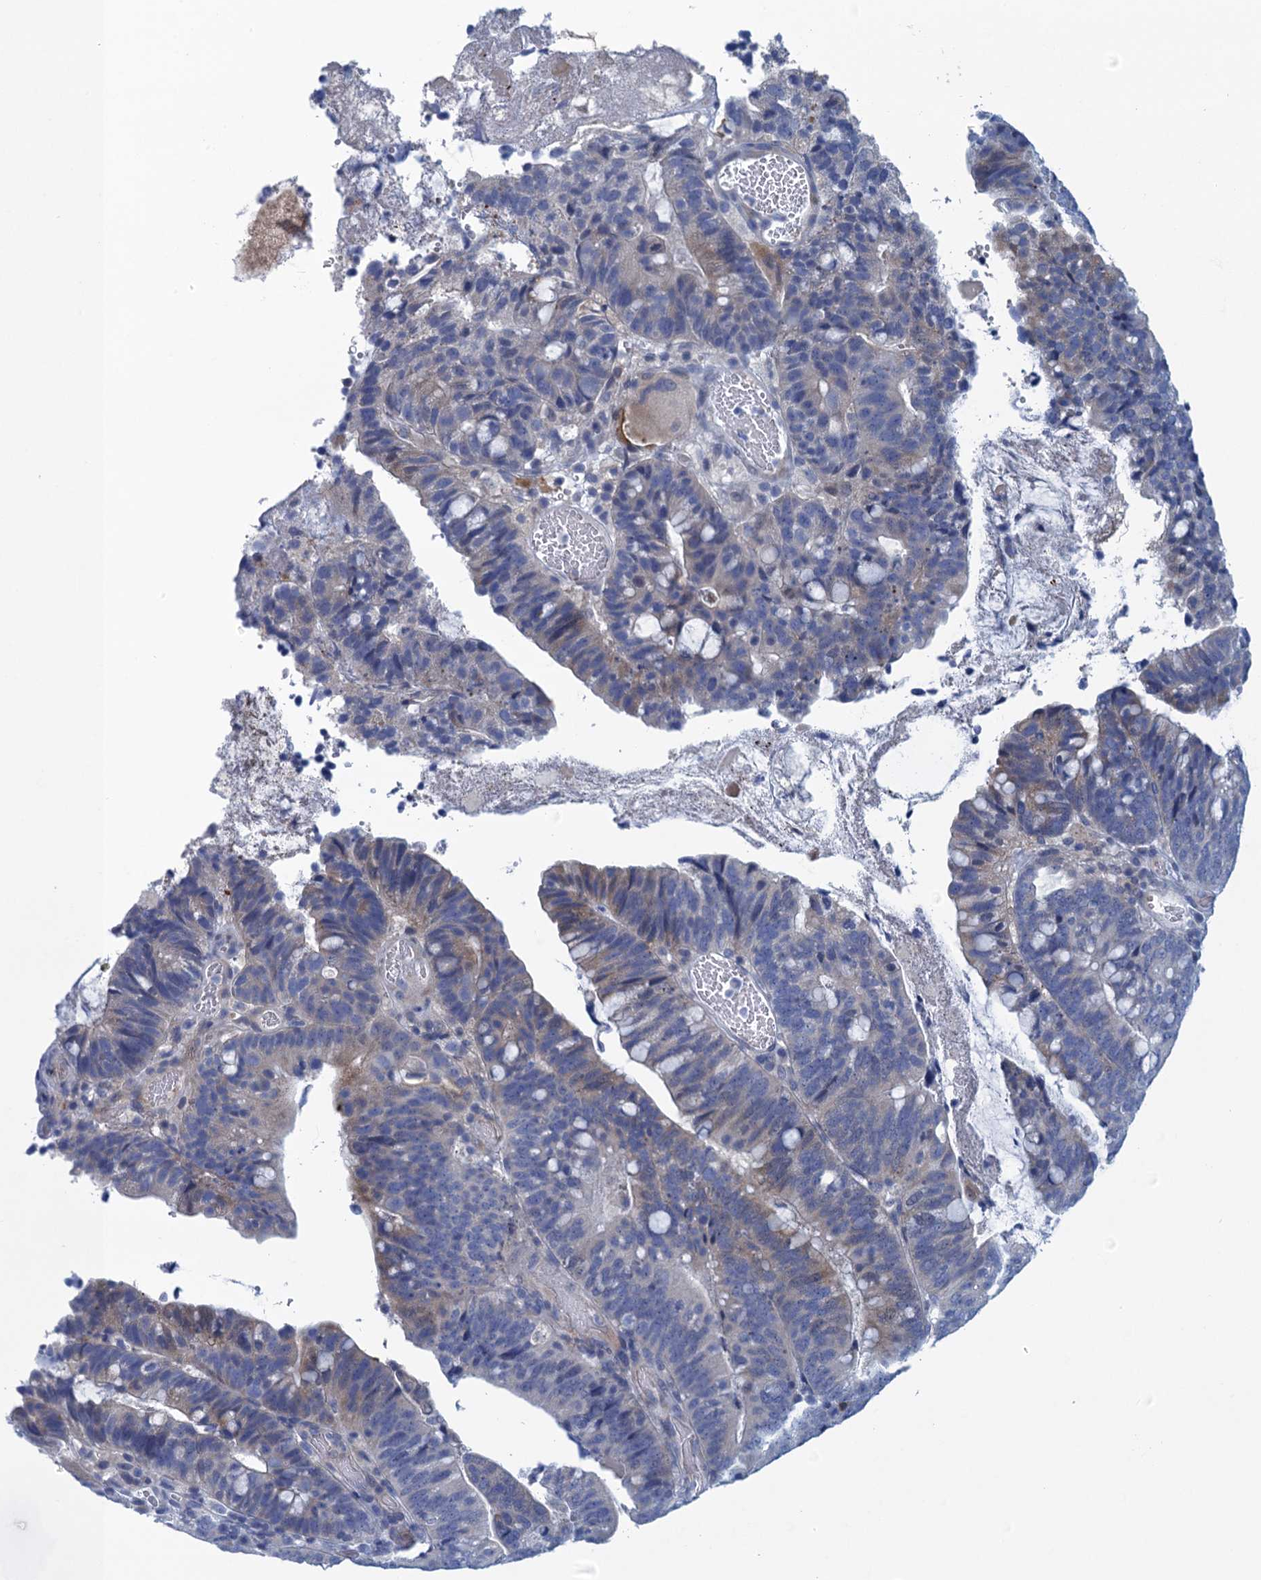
{"staining": {"intensity": "weak", "quantity": "<25%", "location": "cytoplasmic/membranous"}, "tissue": "colorectal cancer", "cell_type": "Tumor cells", "image_type": "cancer", "snomed": [{"axis": "morphology", "description": "Adenocarcinoma, NOS"}, {"axis": "topography", "description": "Colon"}], "caption": "DAB immunohistochemical staining of human colorectal adenocarcinoma exhibits no significant expression in tumor cells.", "gene": "SCEL", "patient": {"sex": "female", "age": 66}}